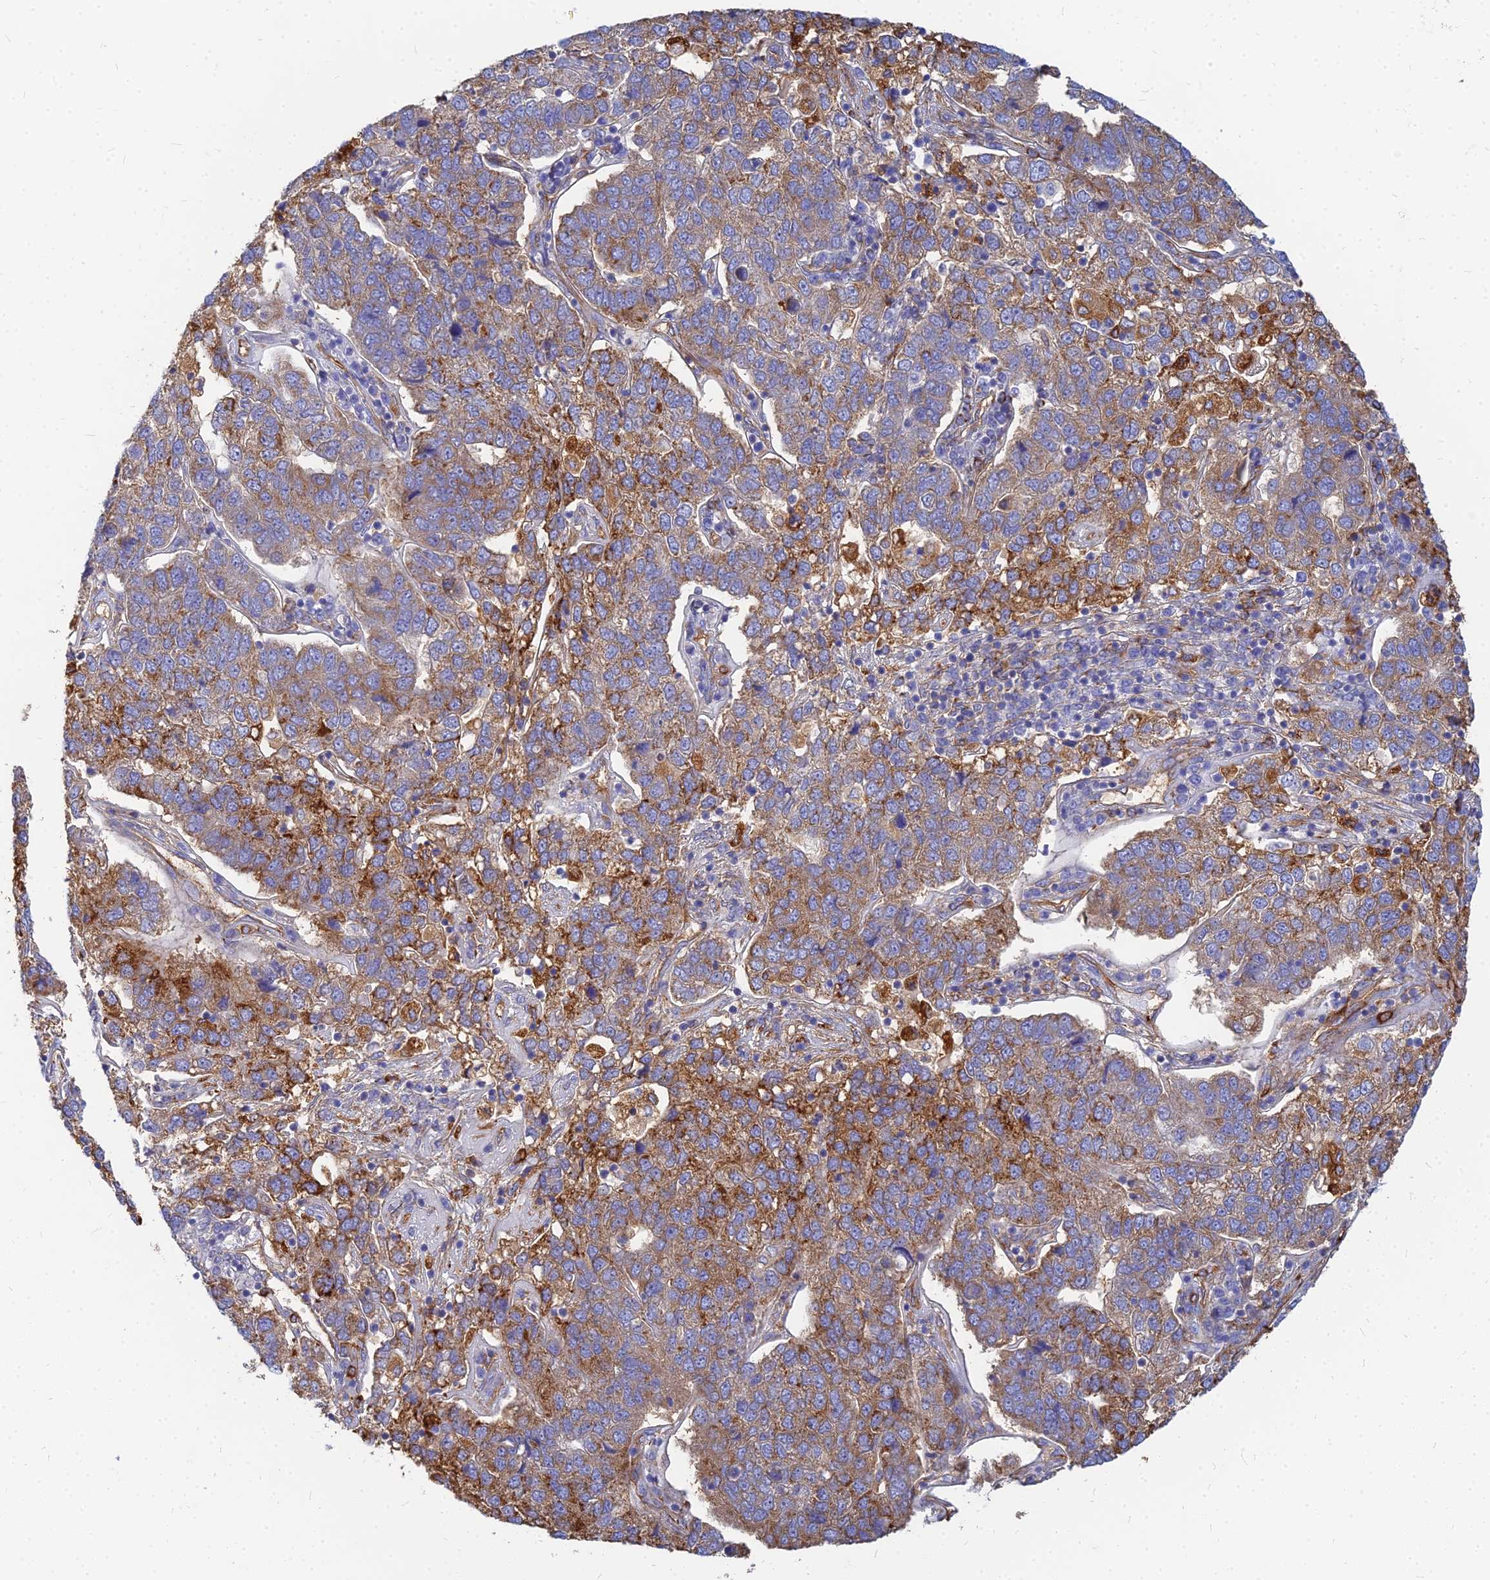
{"staining": {"intensity": "strong", "quantity": "25%-75%", "location": "cytoplasmic/membranous"}, "tissue": "pancreatic cancer", "cell_type": "Tumor cells", "image_type": "cancer", "snomed": [{"axis": "morphology", "description": "Adenocarcinoma, NOS"}, {"axis": "topography", "description": "Pancreas"}], "caption": "Protein staining of pancreatic cancer tissue exhibits strong cytoplasmic/membranous expression in about 25%-75% of tumor cells. Using DAB (3,3'-diaminobenzidine) (brown) and hematoxylin (blue) stains, captured at high magnification using brightfield microscopy.", "gene": "VAT1", "patient": {"sex": "female", "age": 61}}